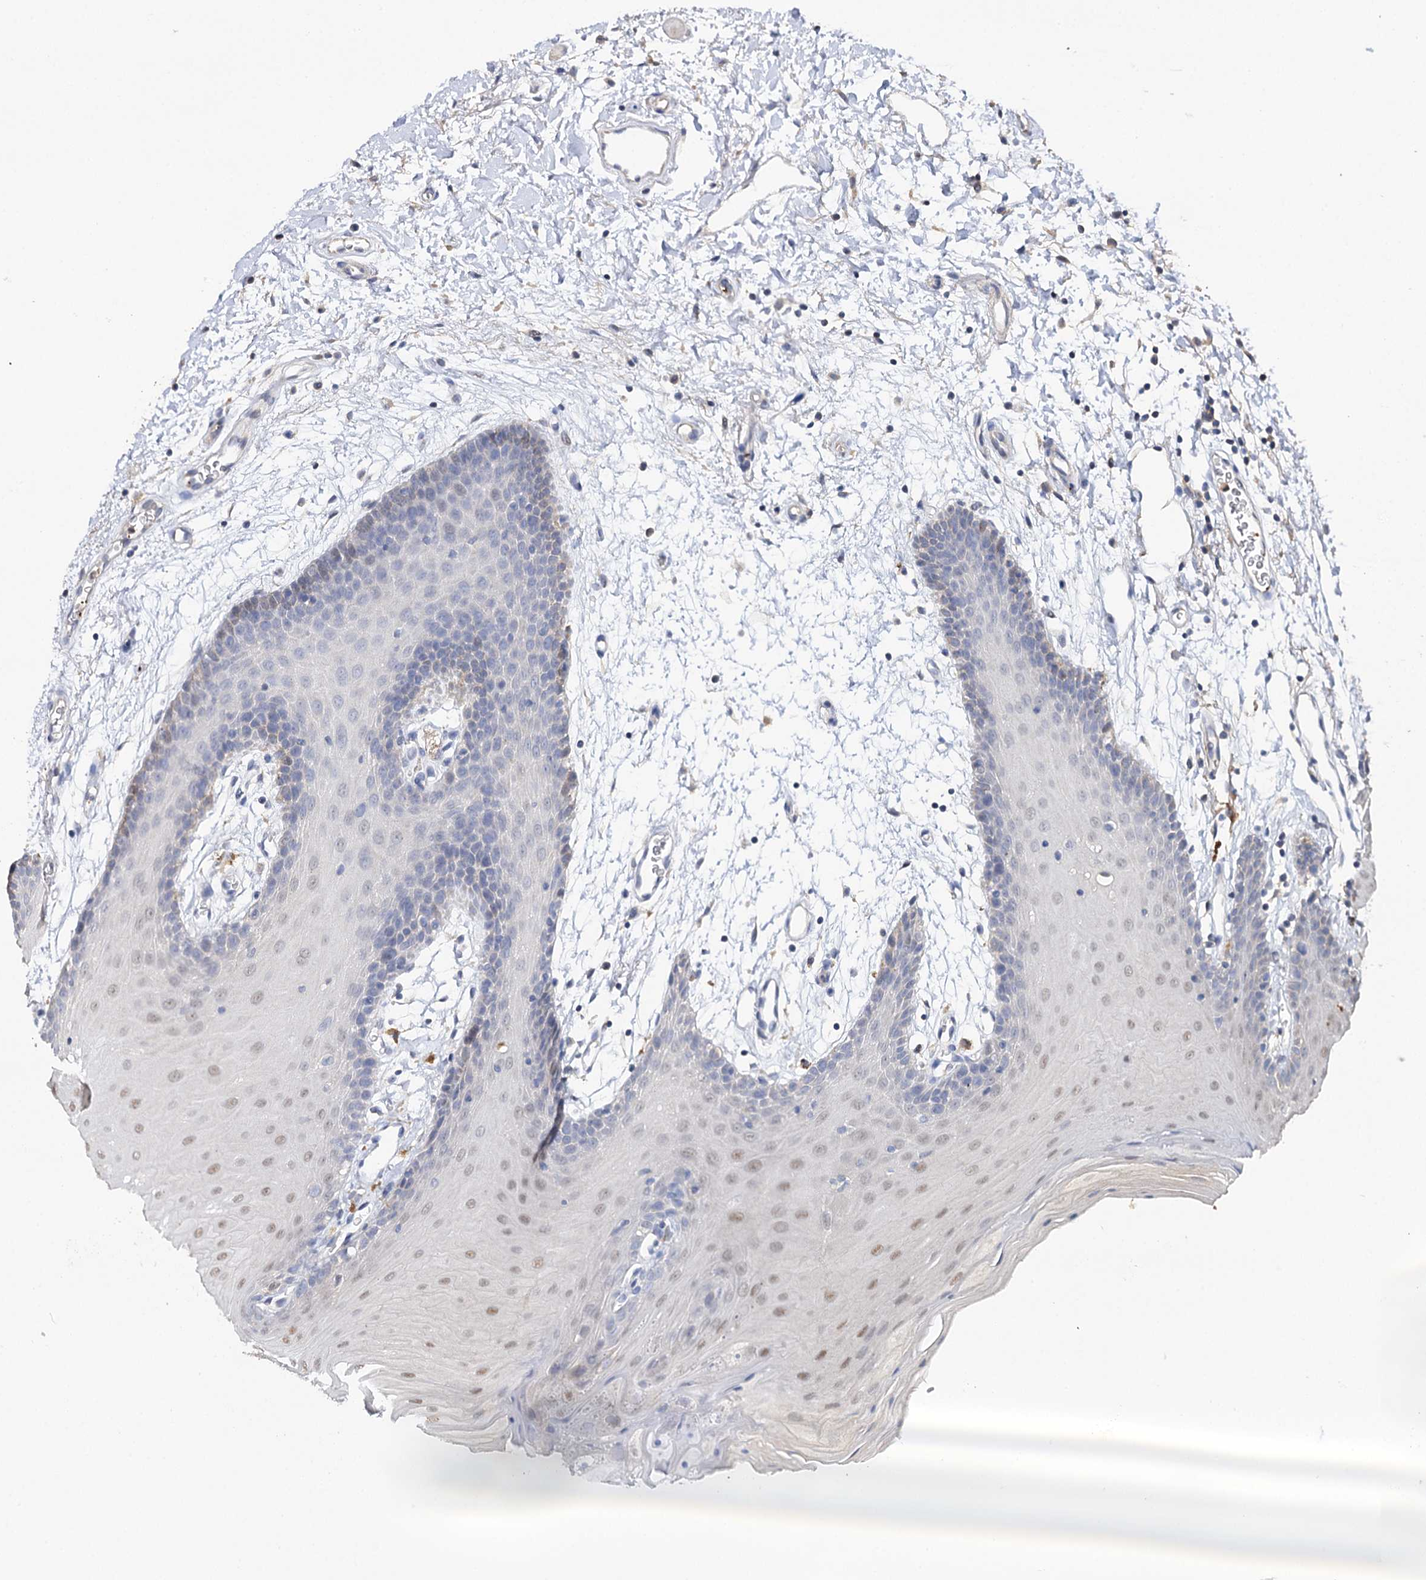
{"staining": {"intensity": "weak", "quantity": "25%-75%", "location": "nuclear"}, "tissue": "oral mucosa", "cell_type": "Squamous epithelial cells", "image_type": "normal", "snomed": [{"axis": "morphology", "description": "Normal tissue, NOS"}, {"axis": "topography", "description": "Skeletal muscle"}, {"axis": "topography", "description": "Oral tissue"}, {"axis": "topography", "description": "Salivary gland"}, {"axis": "topography", "description": "Peripheral nerve tissue"}], "caption": "Immunohistochemistry (DAB) staining of normal oral mucosa exhibits weak nuclear protein expression in approximately 25%-75% of squamous epithelial cells.", "gene": "DNAH6", "patient": {"sex": "male", "age": 54}}